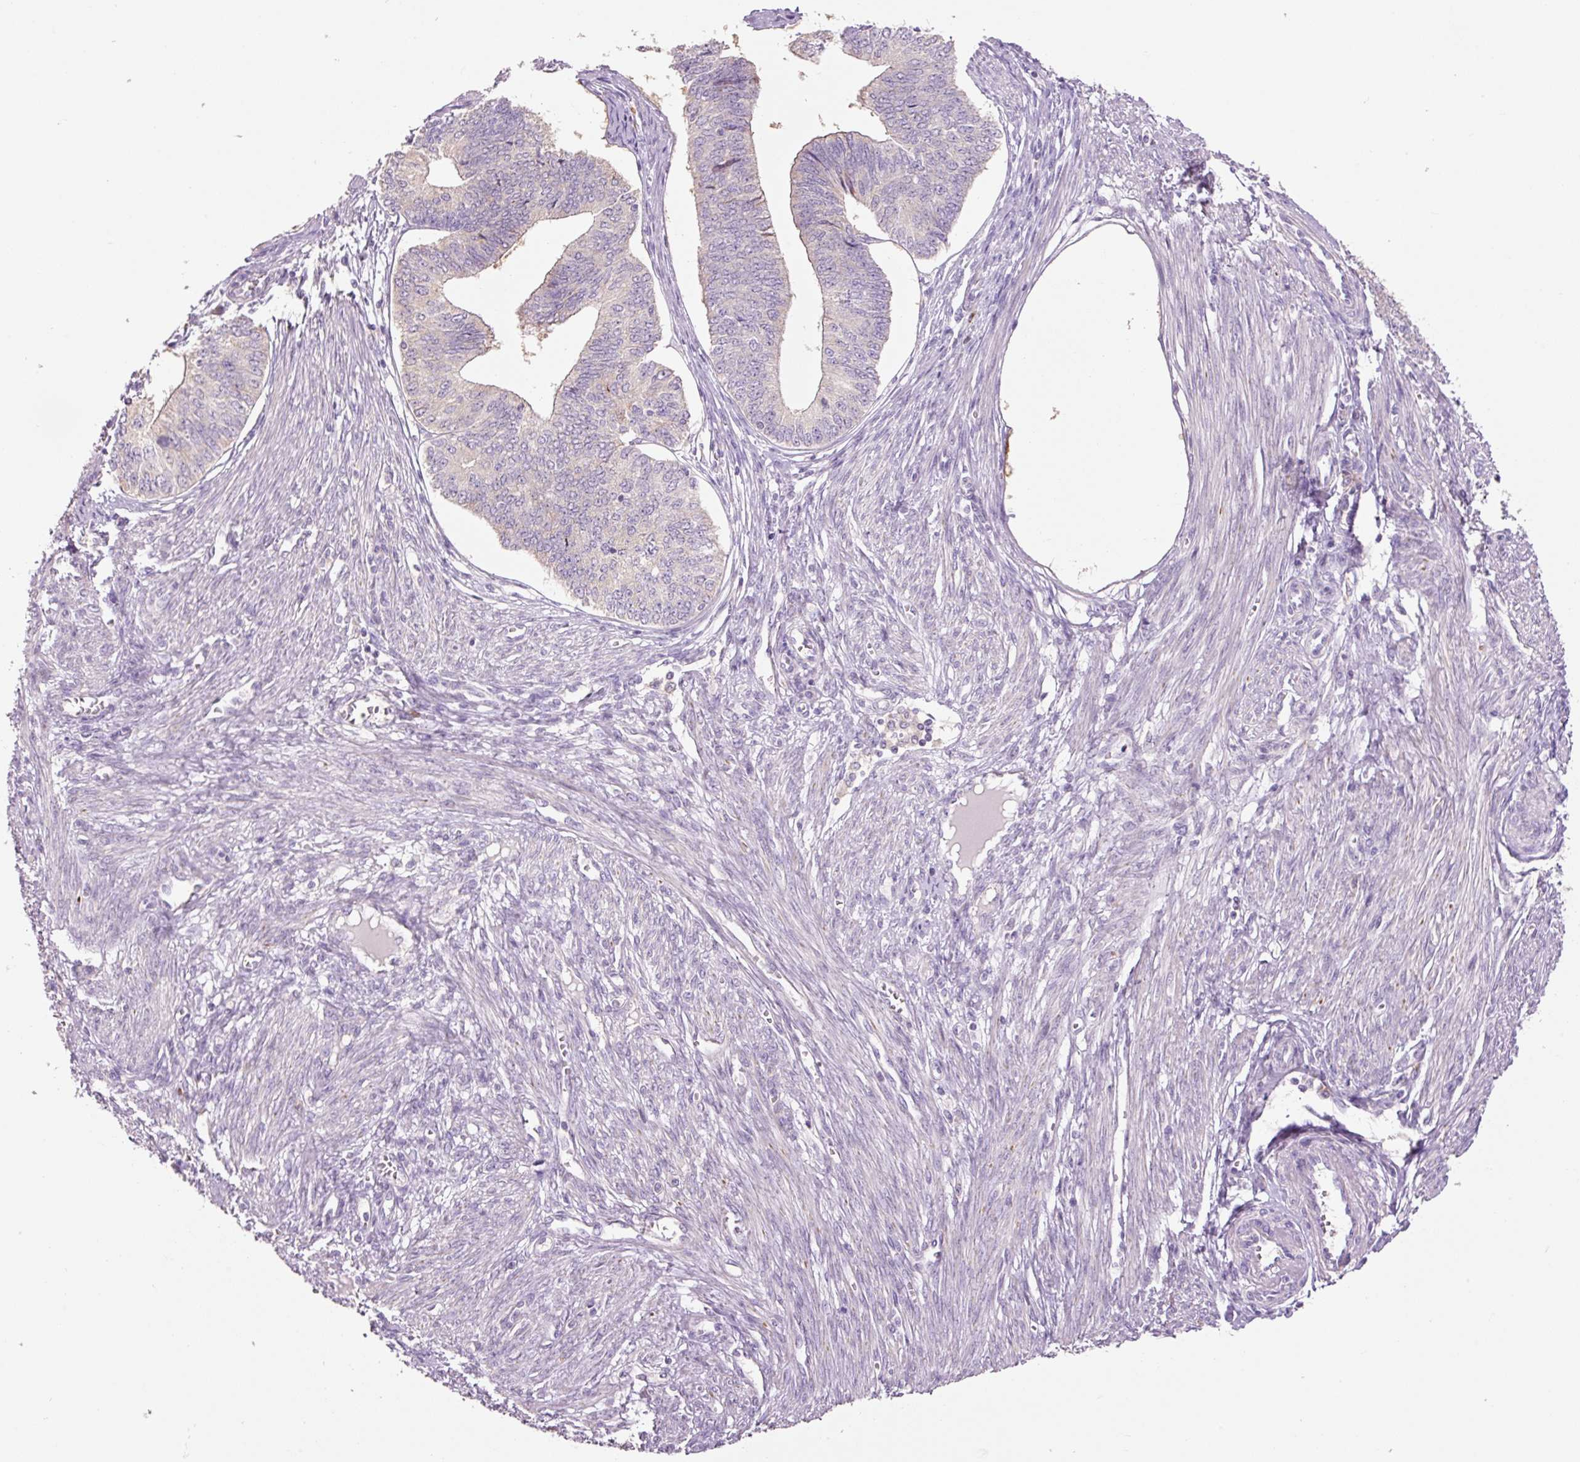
{"staining": {"intensity": "negative", "quantity": "none", "location": "none"}, "tissue": "endometrial cancer", "cell_type": "Tumor cells", "image_type": "cancer", "snomed": [{"axis": "morphology", "description": "Adenocarcinoma, NOS"}, {"axis": "topography", "description": "Endometrium"}], "caption": "Tumor cells are negative for protein expression in human endometrial cancer. (Stains: DAB immunohistochemistry (IHC) with hematoxylin counter stain, Microscopy: brightfield microscopy at high magnification).", "gene": "HAX1", "patient": {"sex": "female", "age": 68}}